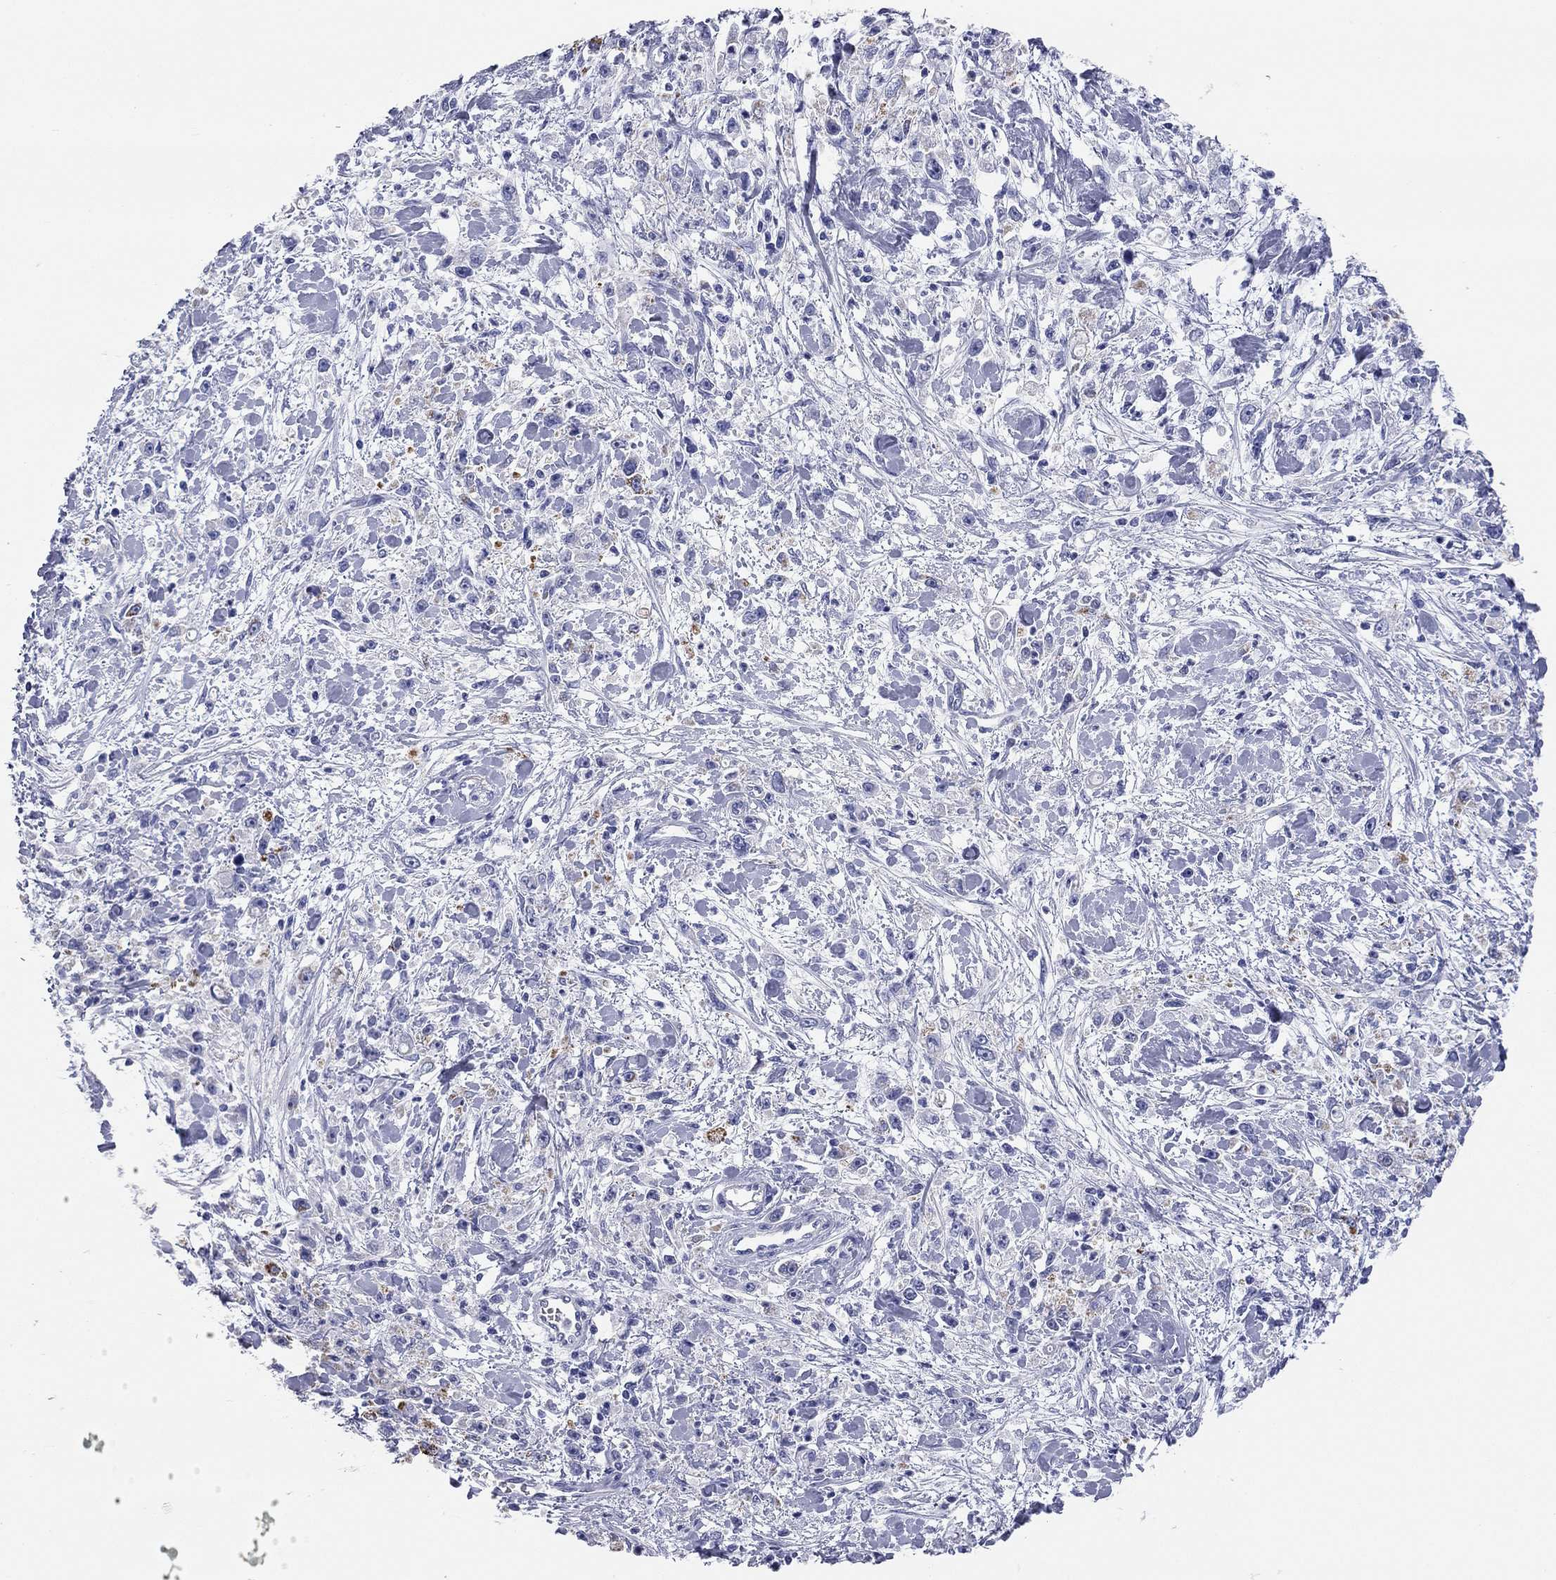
{"staining": {"intensity": "negative", "quantity": "none", "location": "none"}, "tissue": "stomach cancer", "cell_type": "Tumor cells", "image_type": "cancer", "snomed": [{"axis": "morphology", "description": "Adenocarcinoma, NOS"}, {"axis": "topography", "description": "Stomach"}], "caption": "This is an immunohistochemistry (IHC) image of human stomach cancer. There is no positivity in tumor cells.", "gene": "TMEM221", "patient": {"sex": "female", "age": 59}}